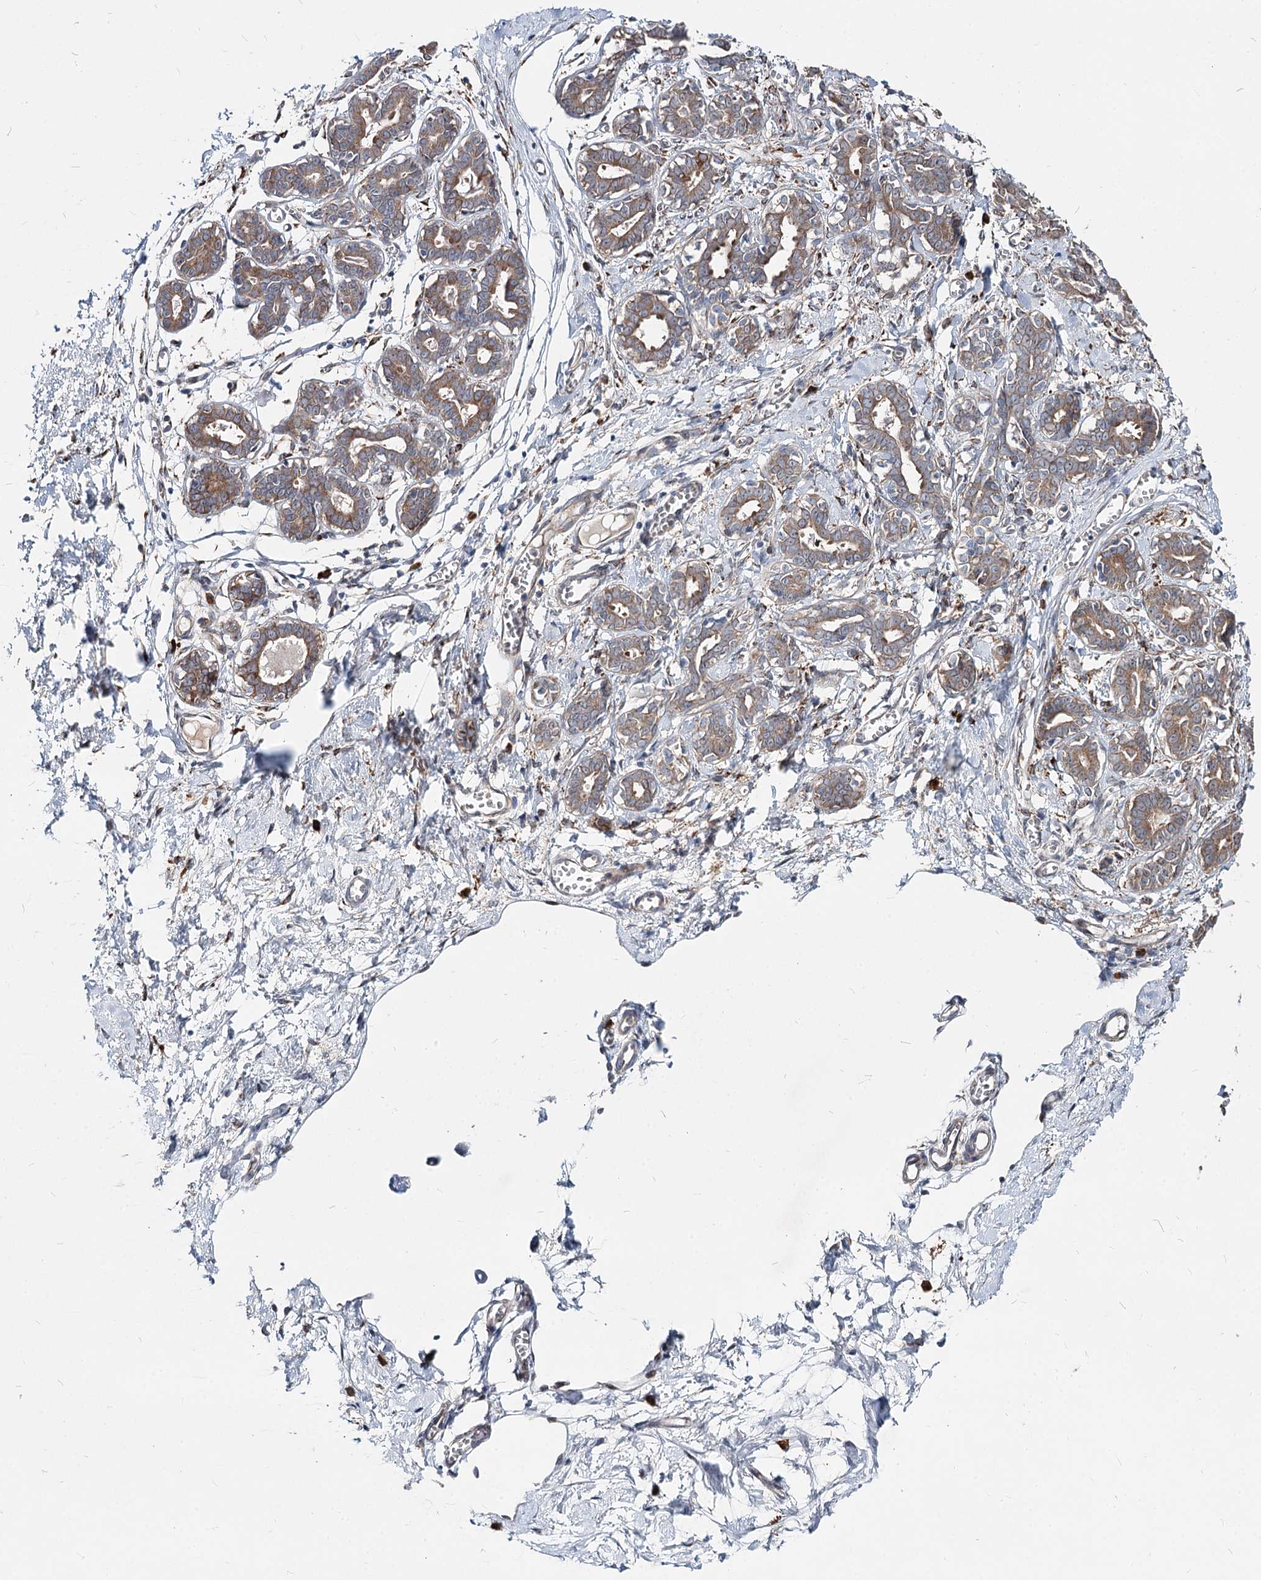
{"staining": {"intensity": "negative", "quantity": "none", "location": "none"}, "tissue": "breast", "cell_type": "Adipocytes", "image_type": "normal", "snomed": [{"axis": "morphology", "description": "Normal tissue, NOS"}, {"axis": "topography", "description": "Breast"}], "caption": "An image of human breast is negative for staining in adipocytes. Nuclei are stained in blue.", "gene": "SPART", "patient": {"sex": "female", "age": 27}}